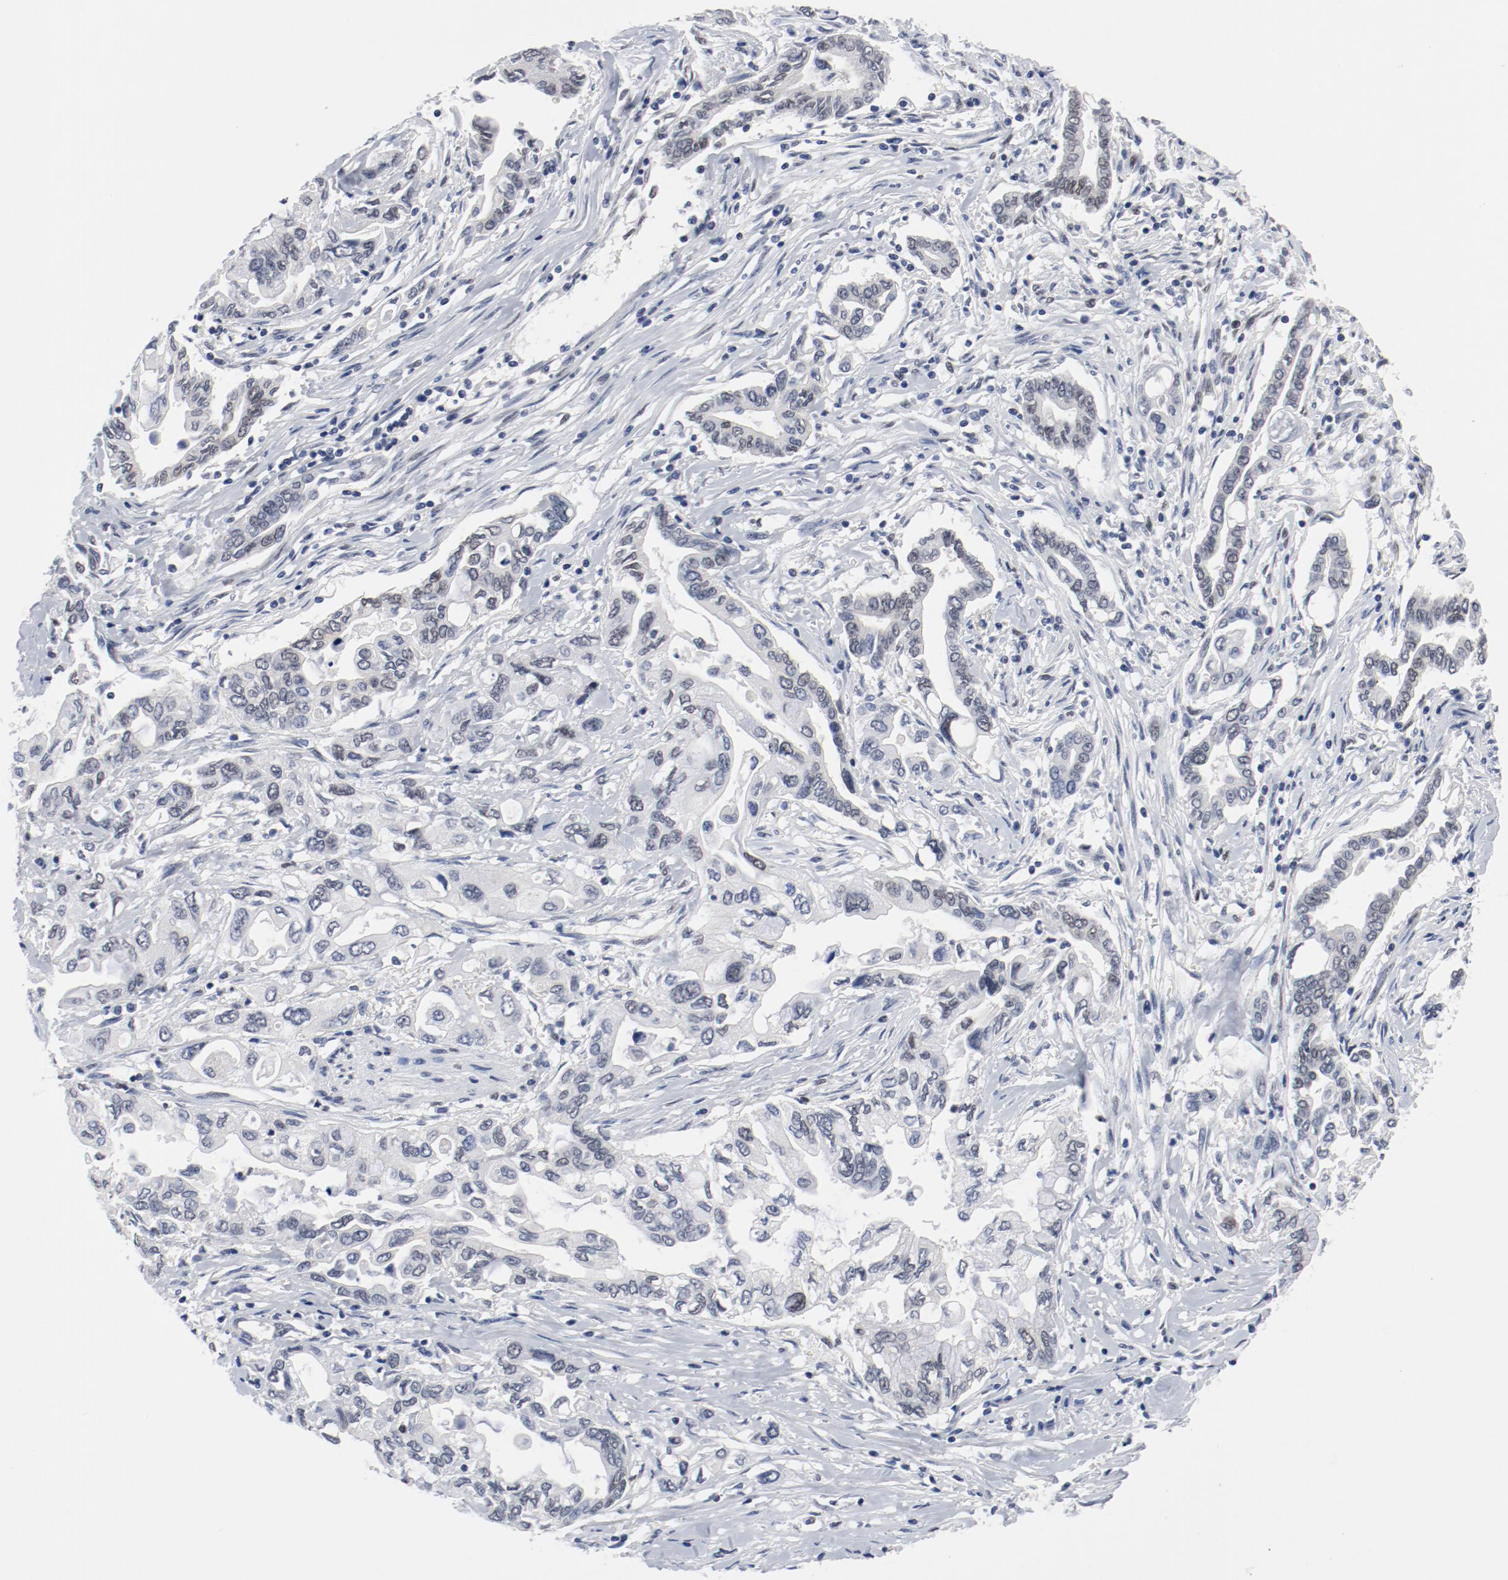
{"staining": {"intensity": "weak", "quantity": "25%-75%", "location": "nuclear"}, "tissue": "pancreatic cancer", "cell_type": "Tumor cells", "image_type": "cancer", "snomed": [{"axis": "morphology", "description": "Adenocarcinoma, NOS"}, {"axis": "topography", "description": "Pancreas"}], "caption": "The photomicrograph displays immunohistochemical staining of pancreatic cancer (adenocarcinoma). There is weak nuclear expression is seen in approximately 25%-75% of tumor cells.", "gene": "ARNT", "patient": {"sex": "female", "age": 57}}